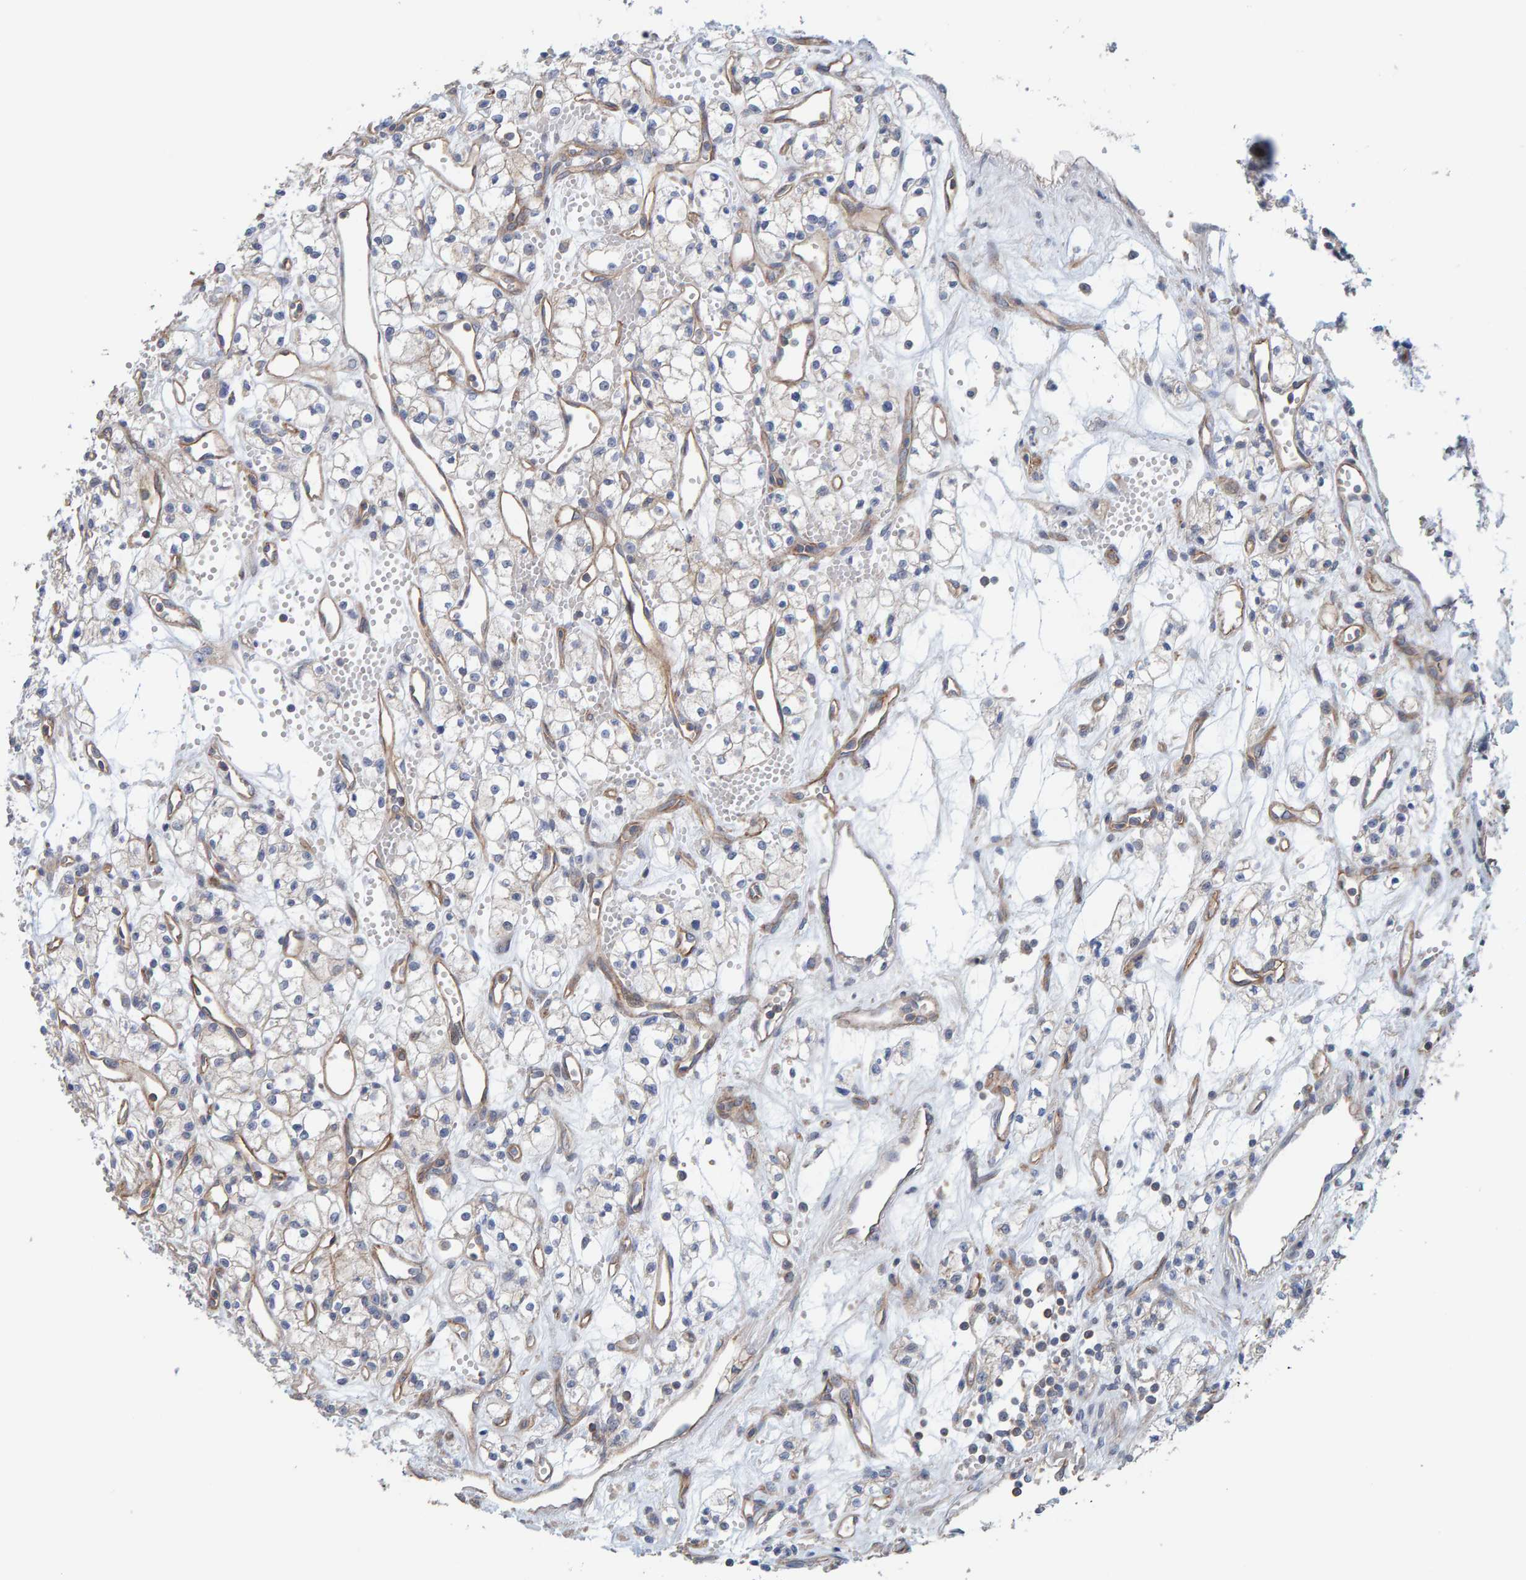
{"staining": {"intensity": "weak", "quantity": "<25%", "location": "cytoplasmic/membranous"}, "tissue": "renal cancer", "cell_type": "Tumor cells", "image_type": "cancer", "snomed": [{"axis": "morphology", "description": "Adenocarcinoma, NOS"}, {"axis": "topography", "description": "Kidney"}], "caption": "Tumor cells are negative for brown protein staining in renal cancer (adenocarcinoma).", "gene": "RGP1", "patient": {"sex": "male", "age": 59}}